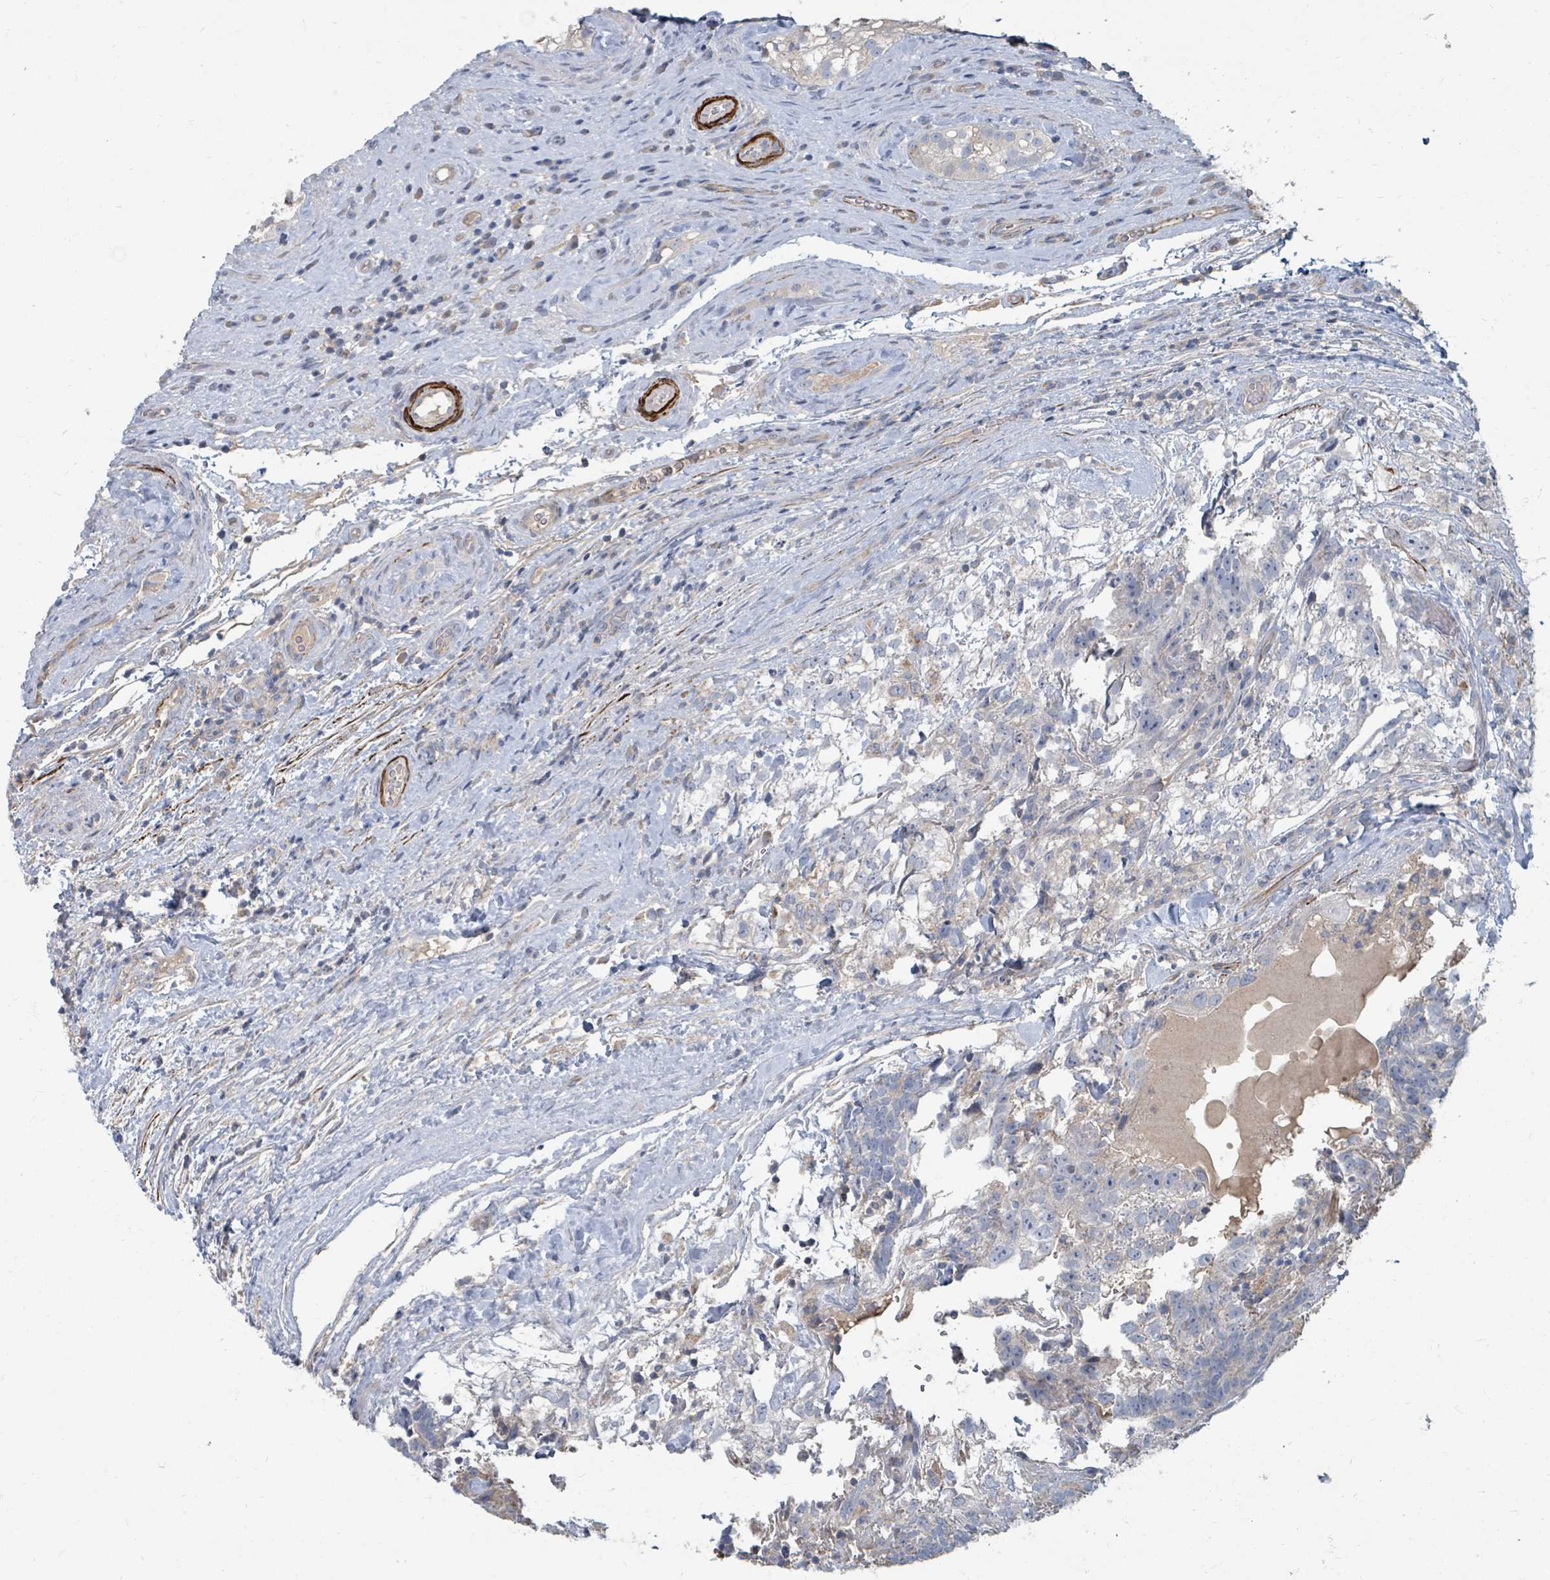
{"staining": {"intensity": "negative", "quantity": "none", "location": "none"}, "tissue": "testis cancer", "cell_type": "Tumor cells", "image_type": "cancer", "snomed": [{"axis": "morphology", "description": "Seminoma, NOS"}, {"axis": "morphology", "description": "Carcinoma, Embryonal, NOS"}, {"axis": "topography", "description": "Testis"}], "caption": "Testis cancer (embryonal carcinoma) stained for a protein using immunohistochemistry shows no expression tumor cells.", "gene": "ARGFX", "patient": {"sex": "male", "age": 41}}